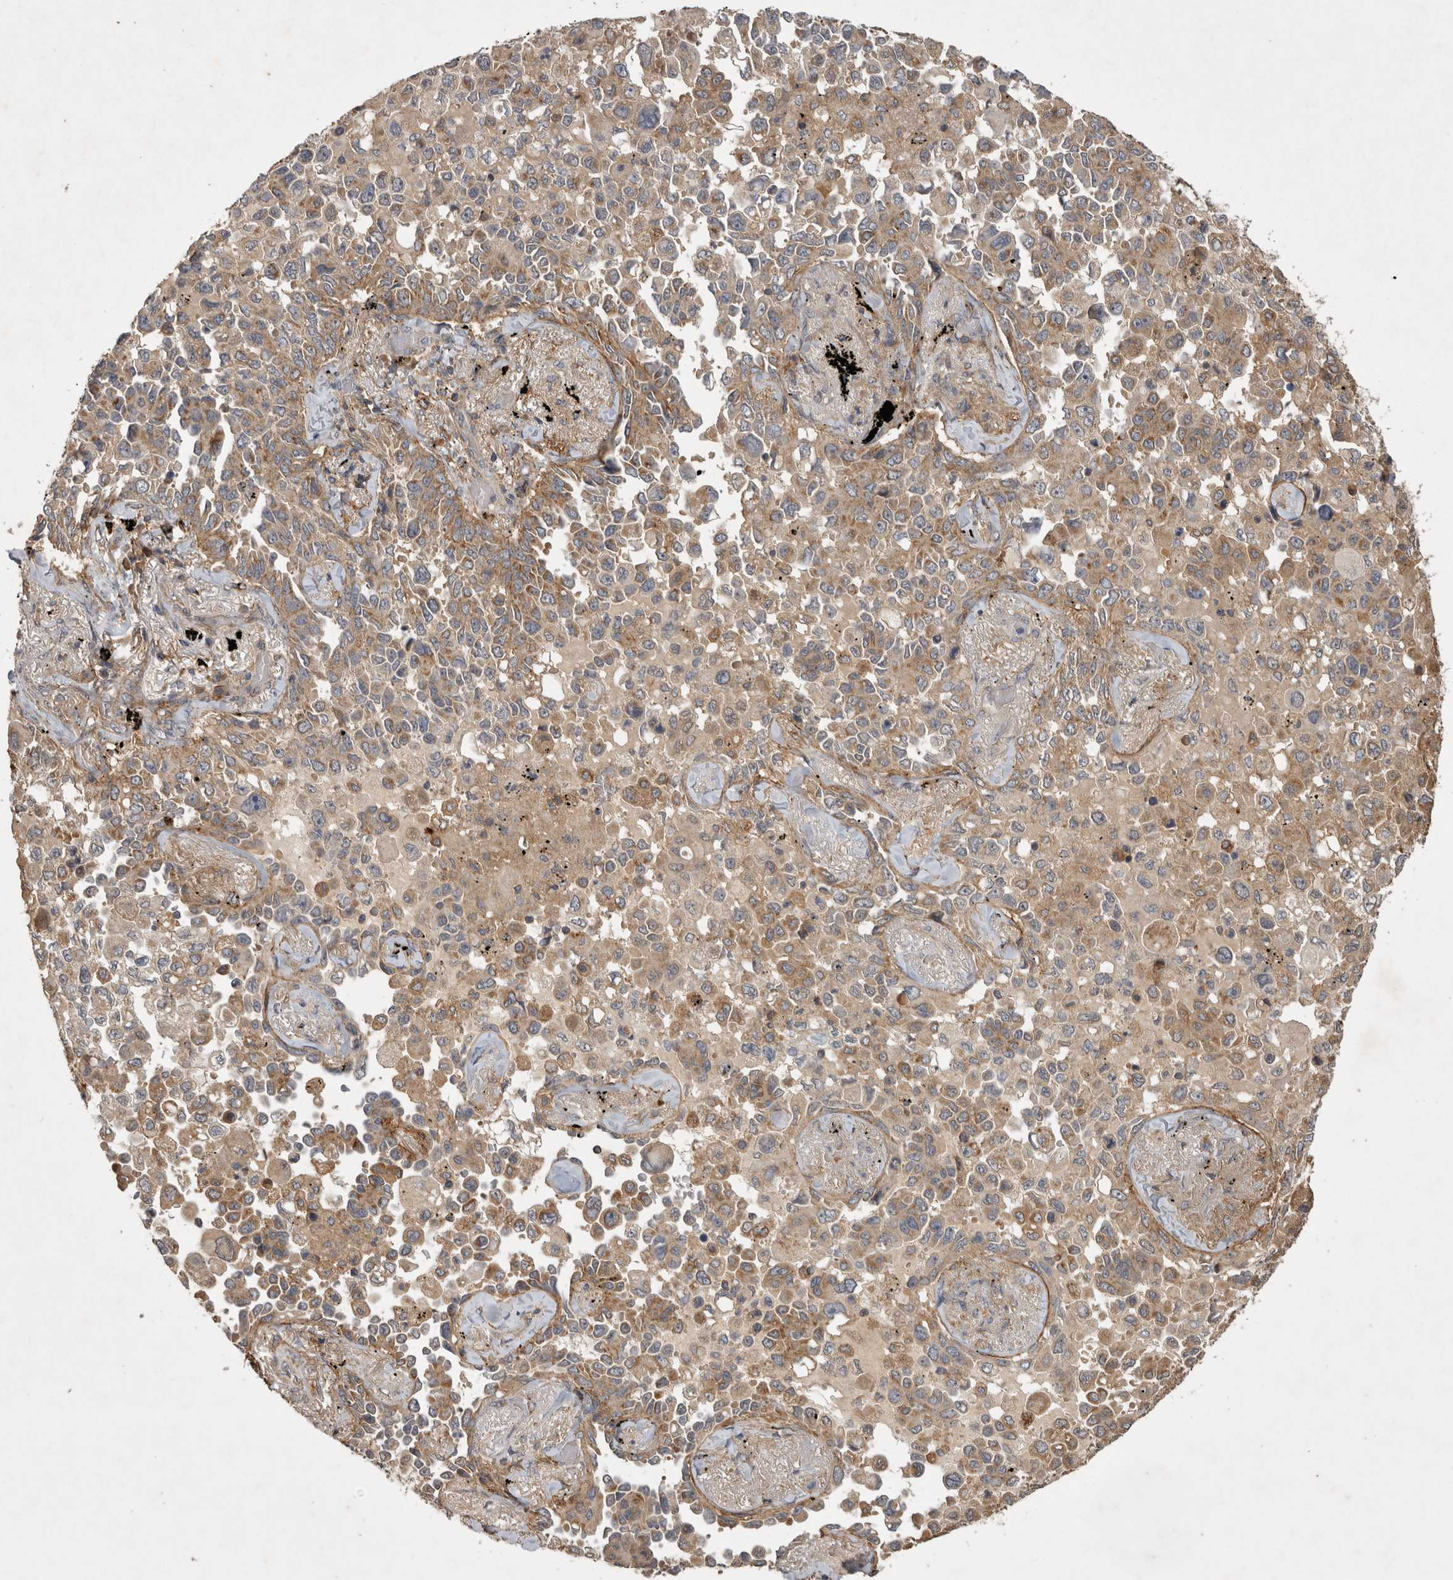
{"staining": {"intensity": "weak", "quantity": ">75%", "location": "cytoplasmic/membranous"}, "tissue": "lung cancer", "cell_type": "Tumor cells", "image_type": "cancer", "snomed": [{"axis": "morphology", "description": "Adenocarcinoma, NOS"}, {"axis": "topography", "description": "Lung"}], "caption": "IHC staining of lung adenocarcinoma, which exhibits low levels of weak cytoplasmic/membranous staining in approximately >75% of tumor cells indicating weak cytoplasmic/membranous protein staining. The staining was performed using DAB (brown) for protein detection and nuclei were counterstained in hematoxylin (blue).", "gene": "TRMT61B", "patient": {"sex": "female", "age": 67}}